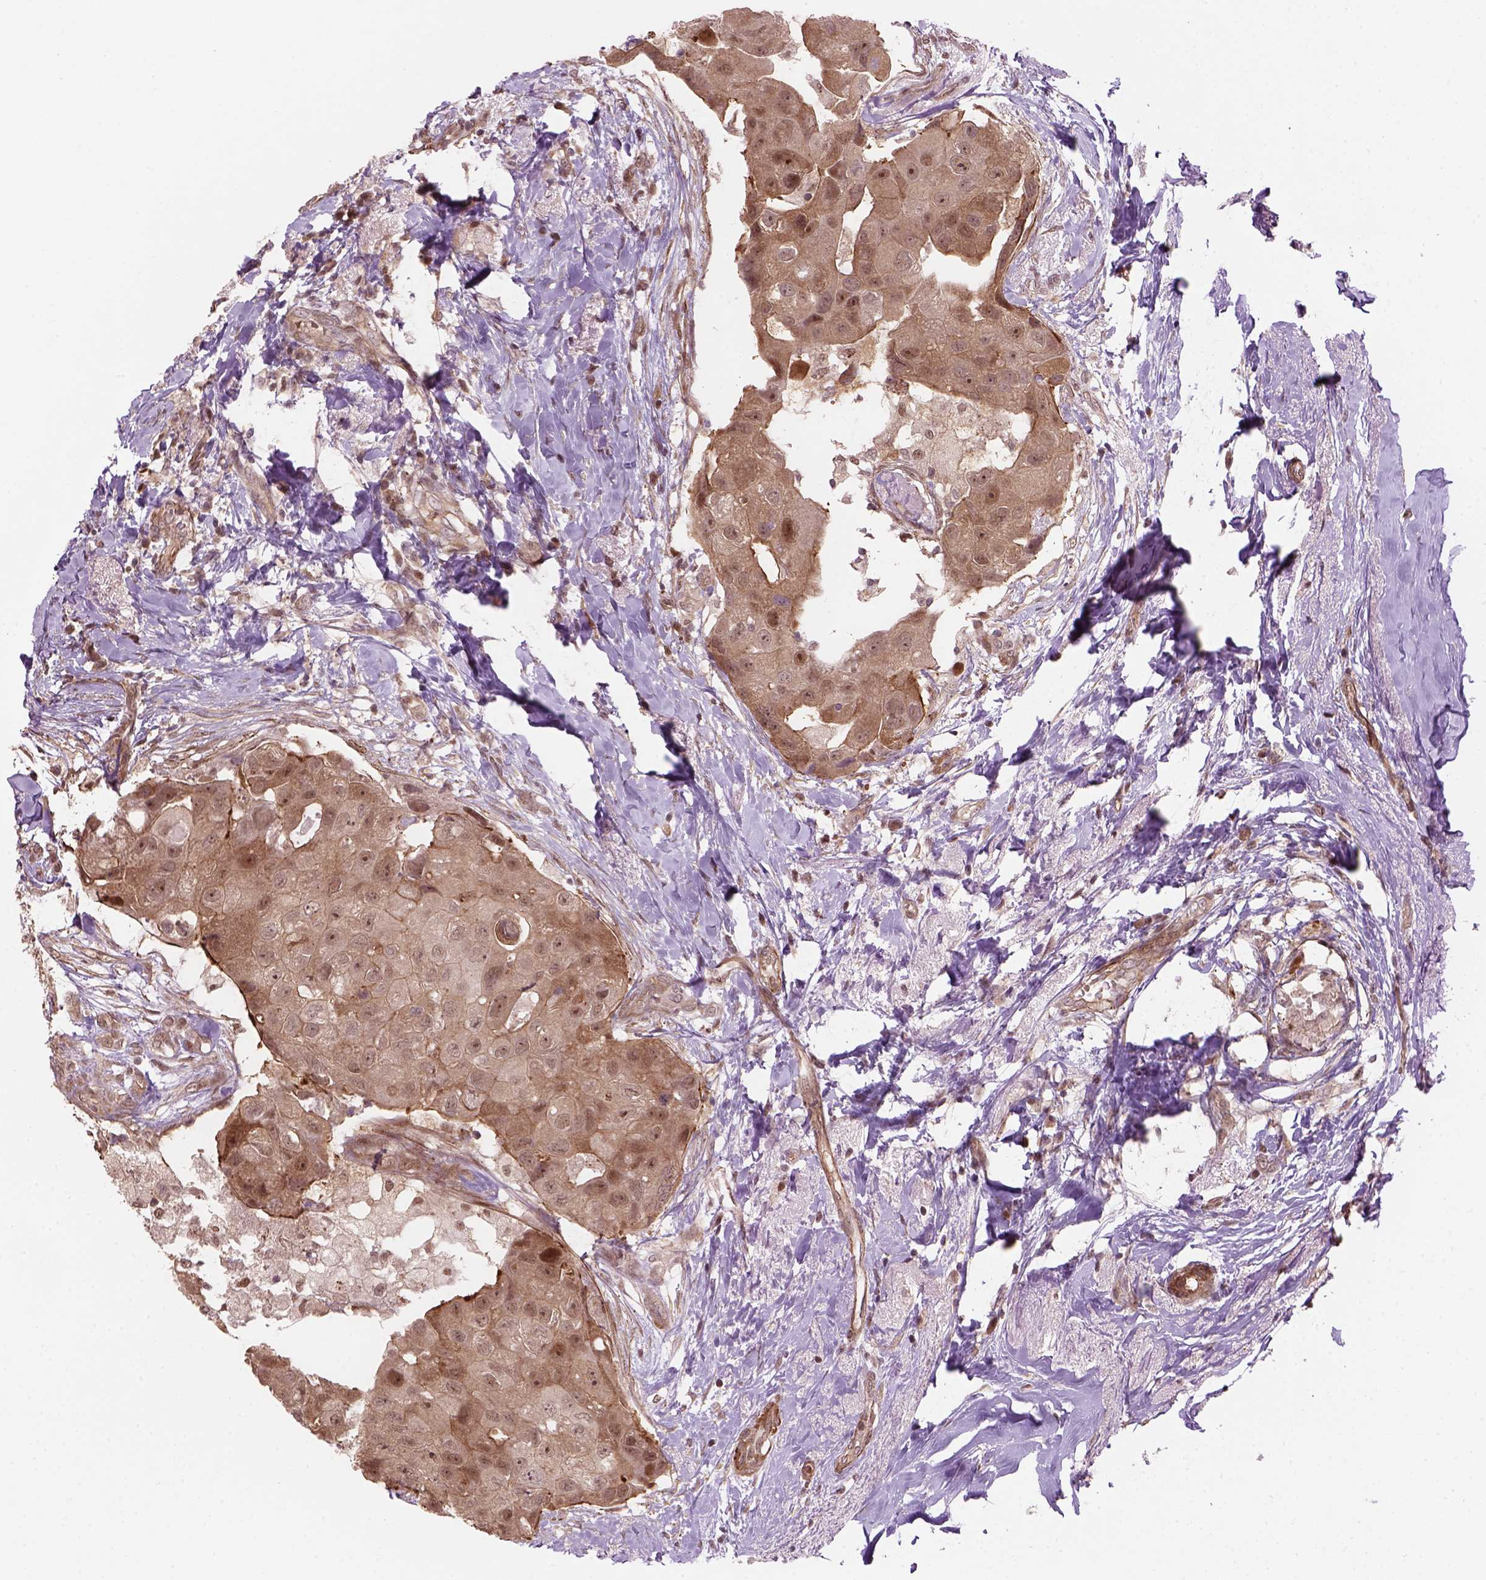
{"staining": {"intensity": "moderate", "quantity": "<25%", "location": "cytoplasmic/membranous,nuclear"}, "tissue": "breast cancer", "cell_type": "Tumor cells", "image_type": "cancer", "snomed": [{"axis": "morphology", "description": "Duct carcinoma"}, {"axis": "topography", "description": "Breast"}], "caption": "Human breast intraductal carcinoma stained for a protein (brown) shows moderate cytoplasmic/membranous and nuclear positive staining in approximately <25% of tumor cells.", "gene": "PSMD11", "patient": {"sex": "female", "age": 43}}